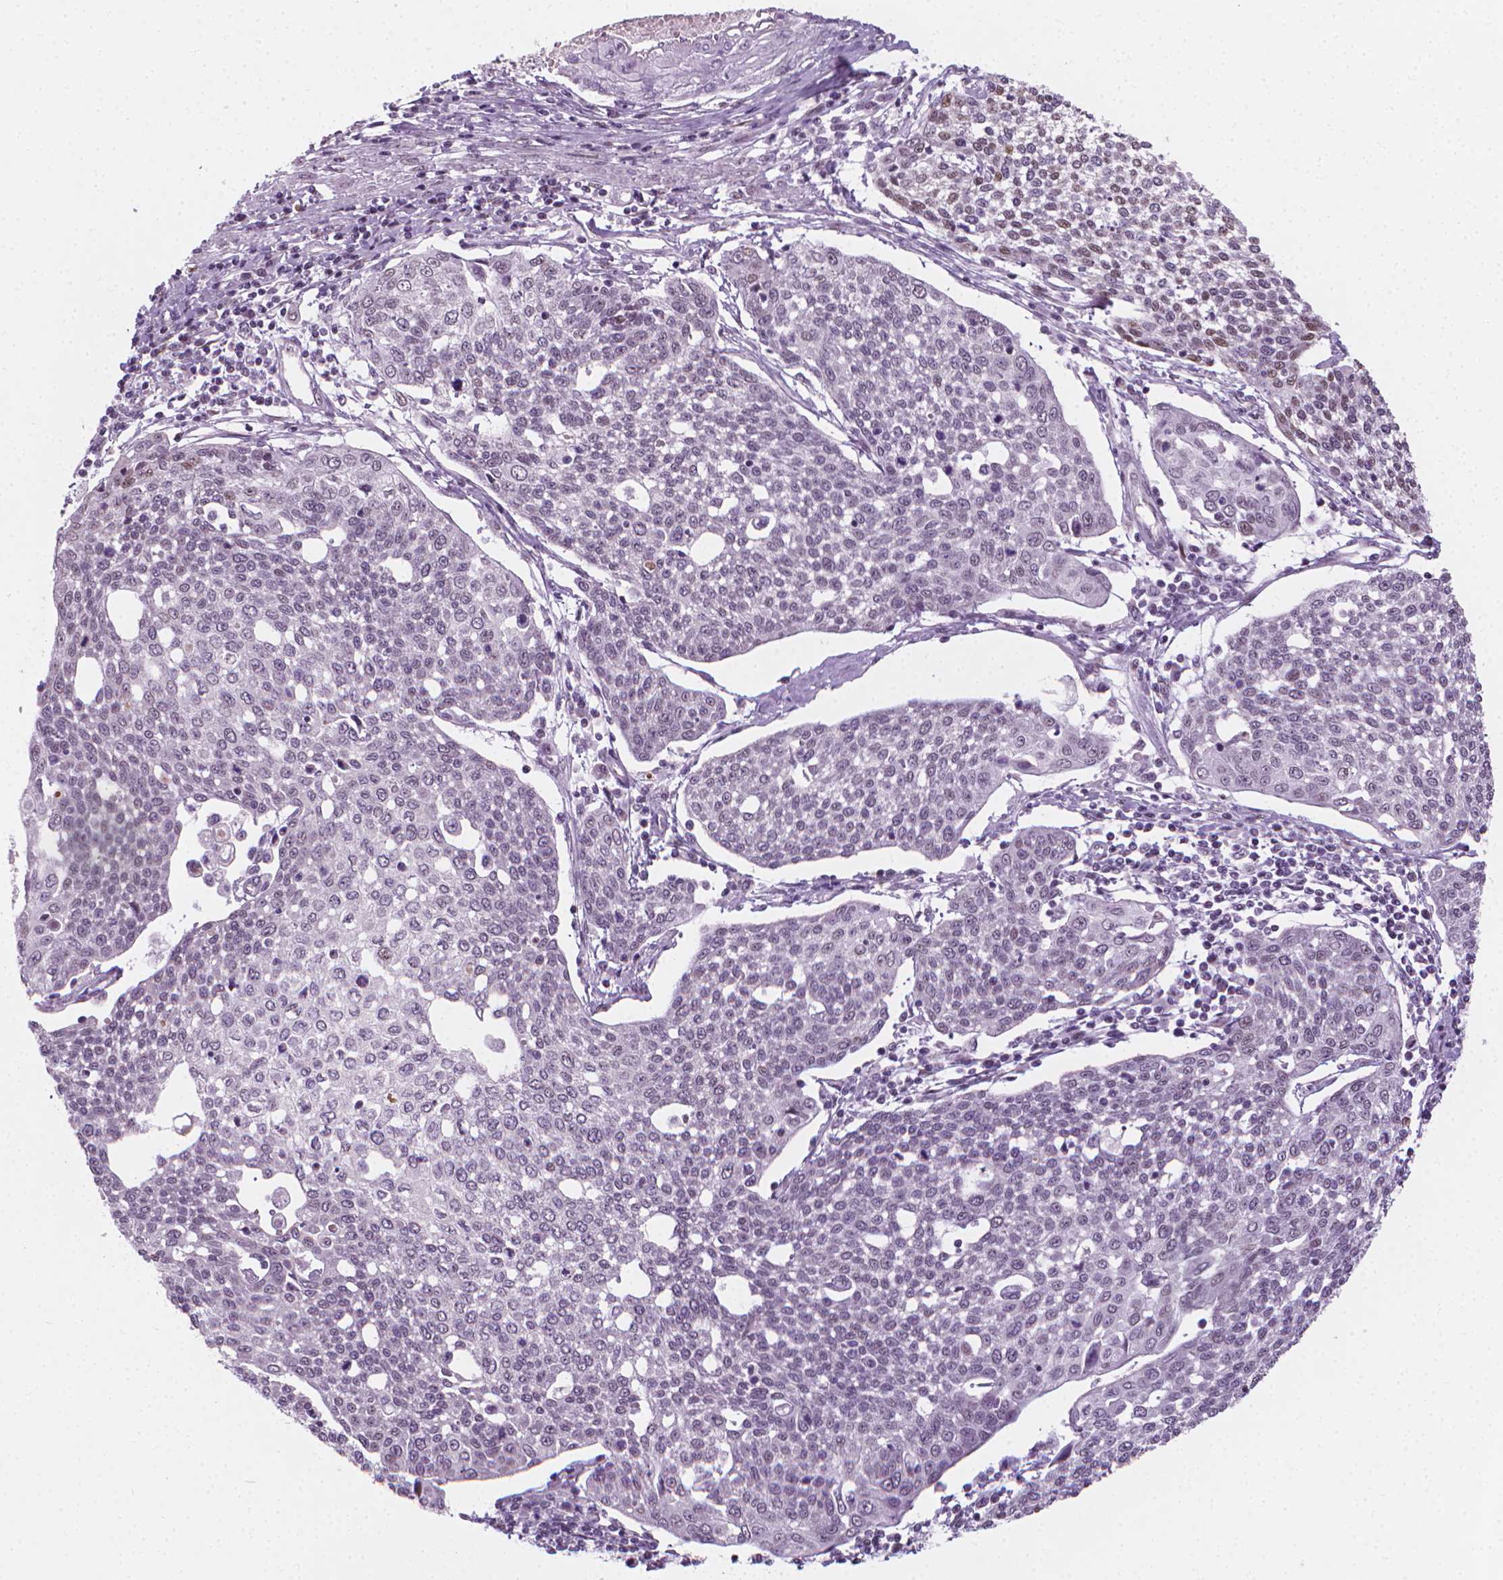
{"staining": {"intensity": "negative", "quantity": "none", "location": "none"}, "tissue": "cervical cancer", "cell_type": "Tumor cells", "image_type": "cancer", "snomed": [{"axis": "morphology", "description": "Squamous cell carcinoma, NOS"}, {"axis": "topography", "description": "Cervix"}], "caption": "This is an immunohistochemistry histopathology image of cervical squamous cell carcinoma. There is no staining in tumor cells.", "gene": "CDKN1C", "patient": {"sex": "female", "age": 34}}